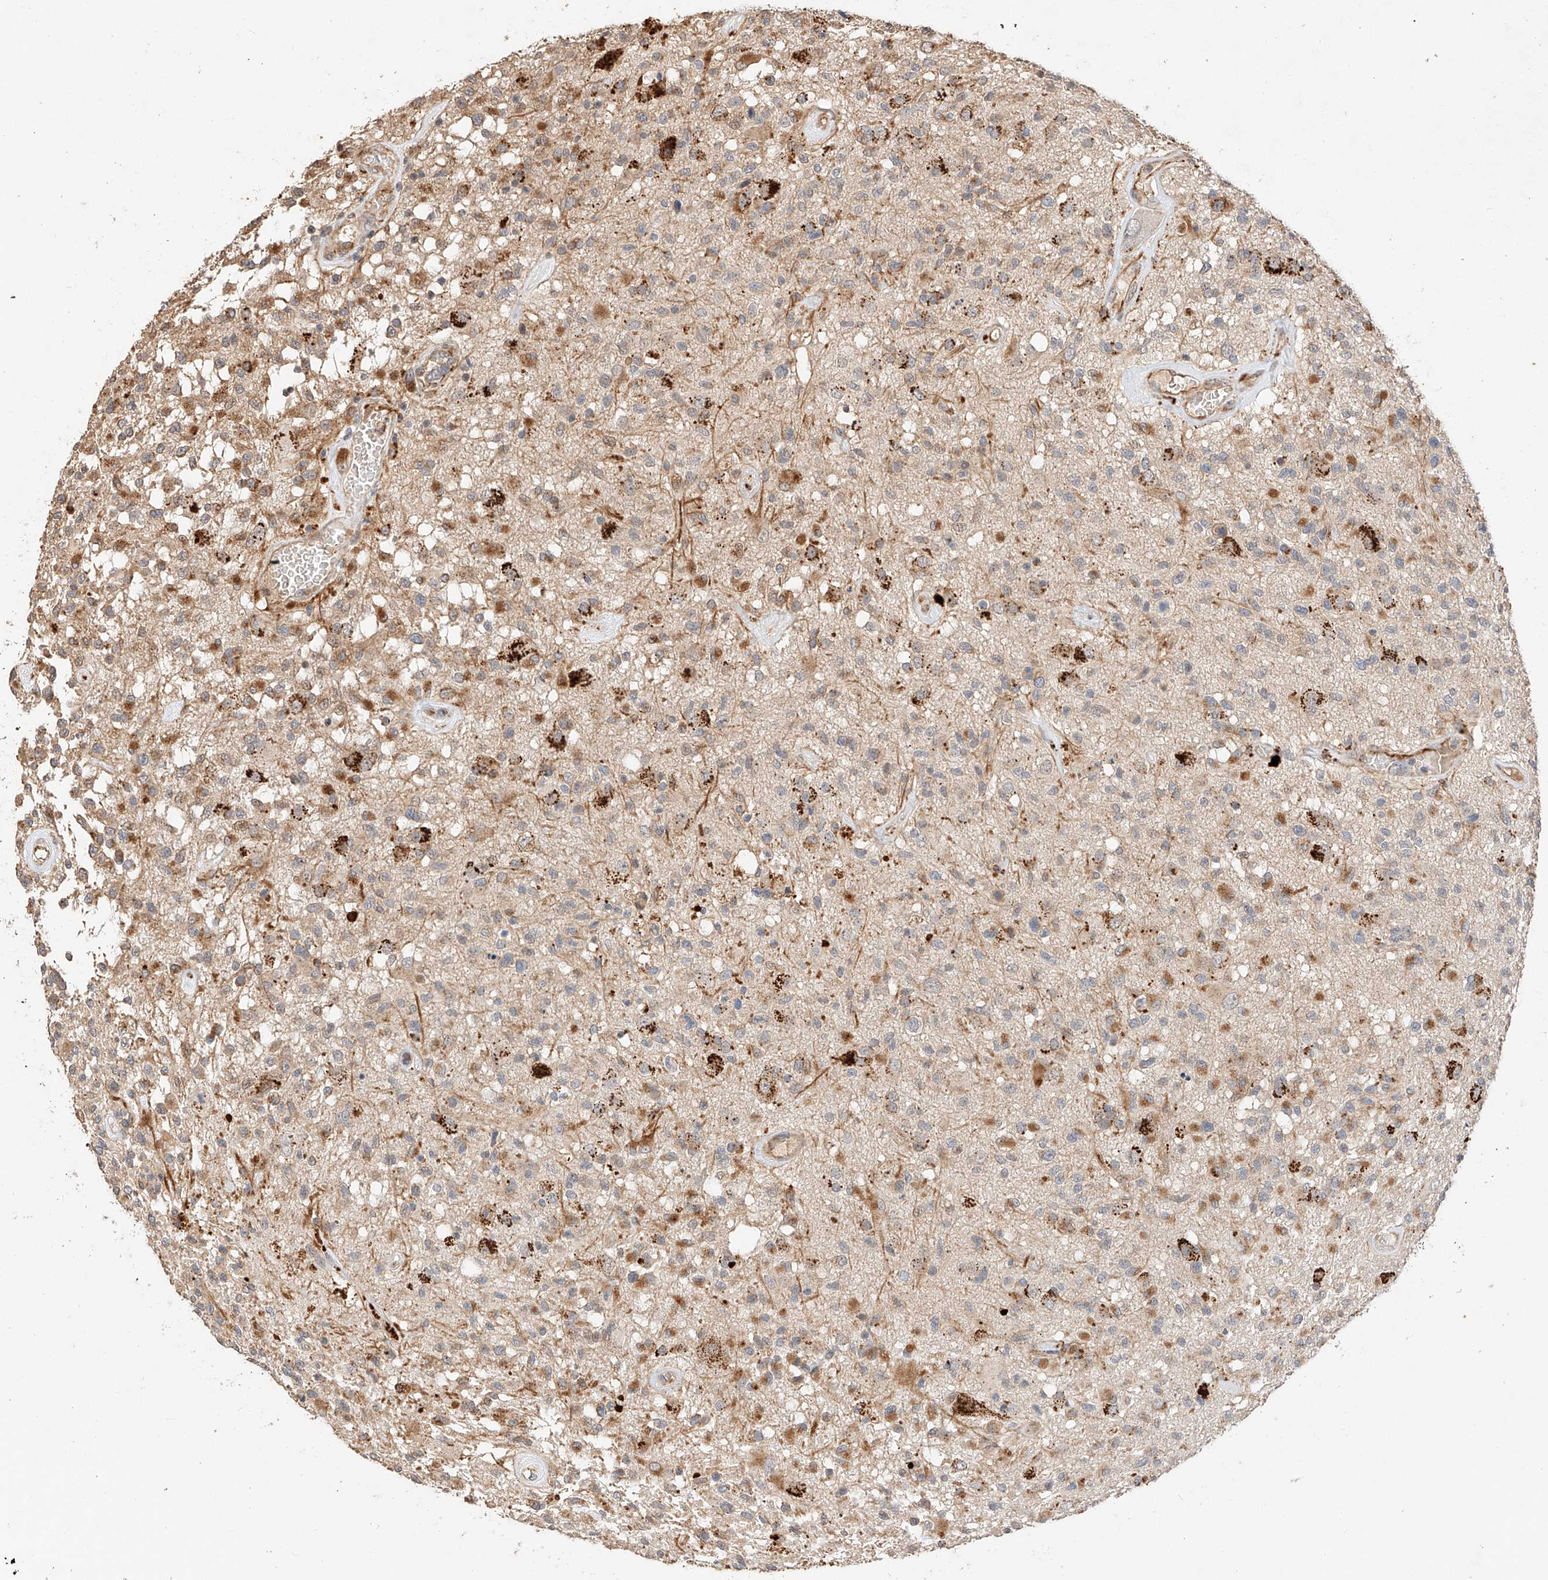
{"staining": {"intensity": "moderate", "quantity": "<25%", "location": "cytoplasmic/membranous"}, "tissue": "glioma", "cell_type": "Tumor cells", "image_type": "cancer", "snomed": [{"axis": "morphology", "description": "Glioma, malignant, High grade"}, {"axis": "morphology", "description": "Glioblastoma, NOS"}, {"axis": "topography", "description": "Brain"}], "caption": "Protein positivity by IHC displays moderate cytoplasmic/membranous expression in approximately <25% of tumor cells in malignant glioma (high-grade).", "gene": "SUSD6", "patient": {"sex": "male", "age": 60}}